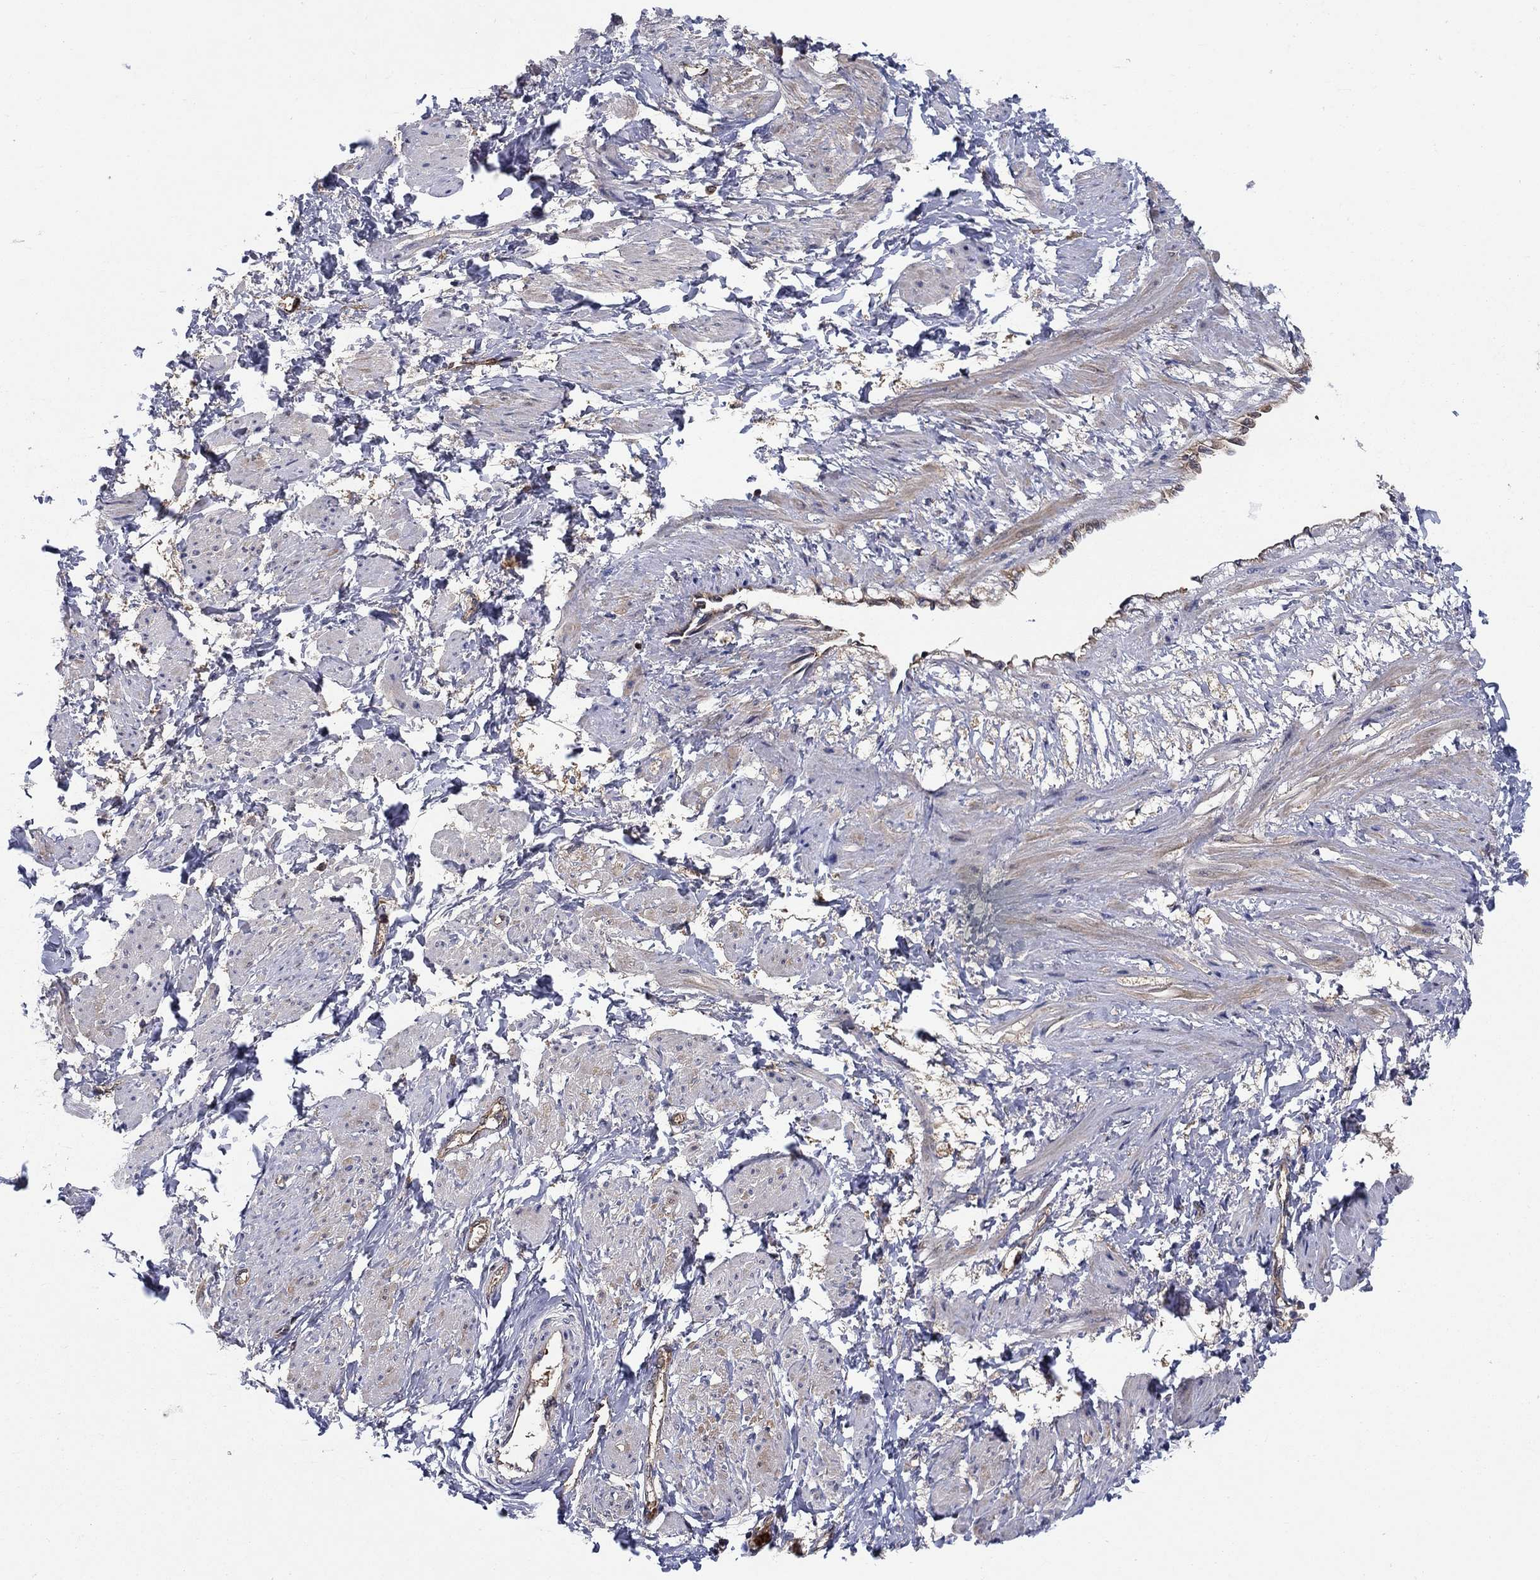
{"staining": {"intensity": "weak", "quantity": "25%-75%", "location": "cytoplasmic/membranous"}, "tissue": "smooth muscle", "cell_type": "Smooth muscle cells", "image_type": "normal", "snomed": [{"axis": "morphology", "description": "Normal tissue, NOS"}, {"axis": "topography", "description": "Smooth muscle"}, {"axis": "topography", "description": "Uterus"}], "caption": "An immunohistochemistry histopathology image of benign tissue is shown. Protein staining in brown labels weak cytoplasmic/membranous positivity in smooth muscle within smooth muscle cells. Nuclei are stained in blue.", "gene": "AGFG2", "patient": {"sex": "female", "age": 39}}